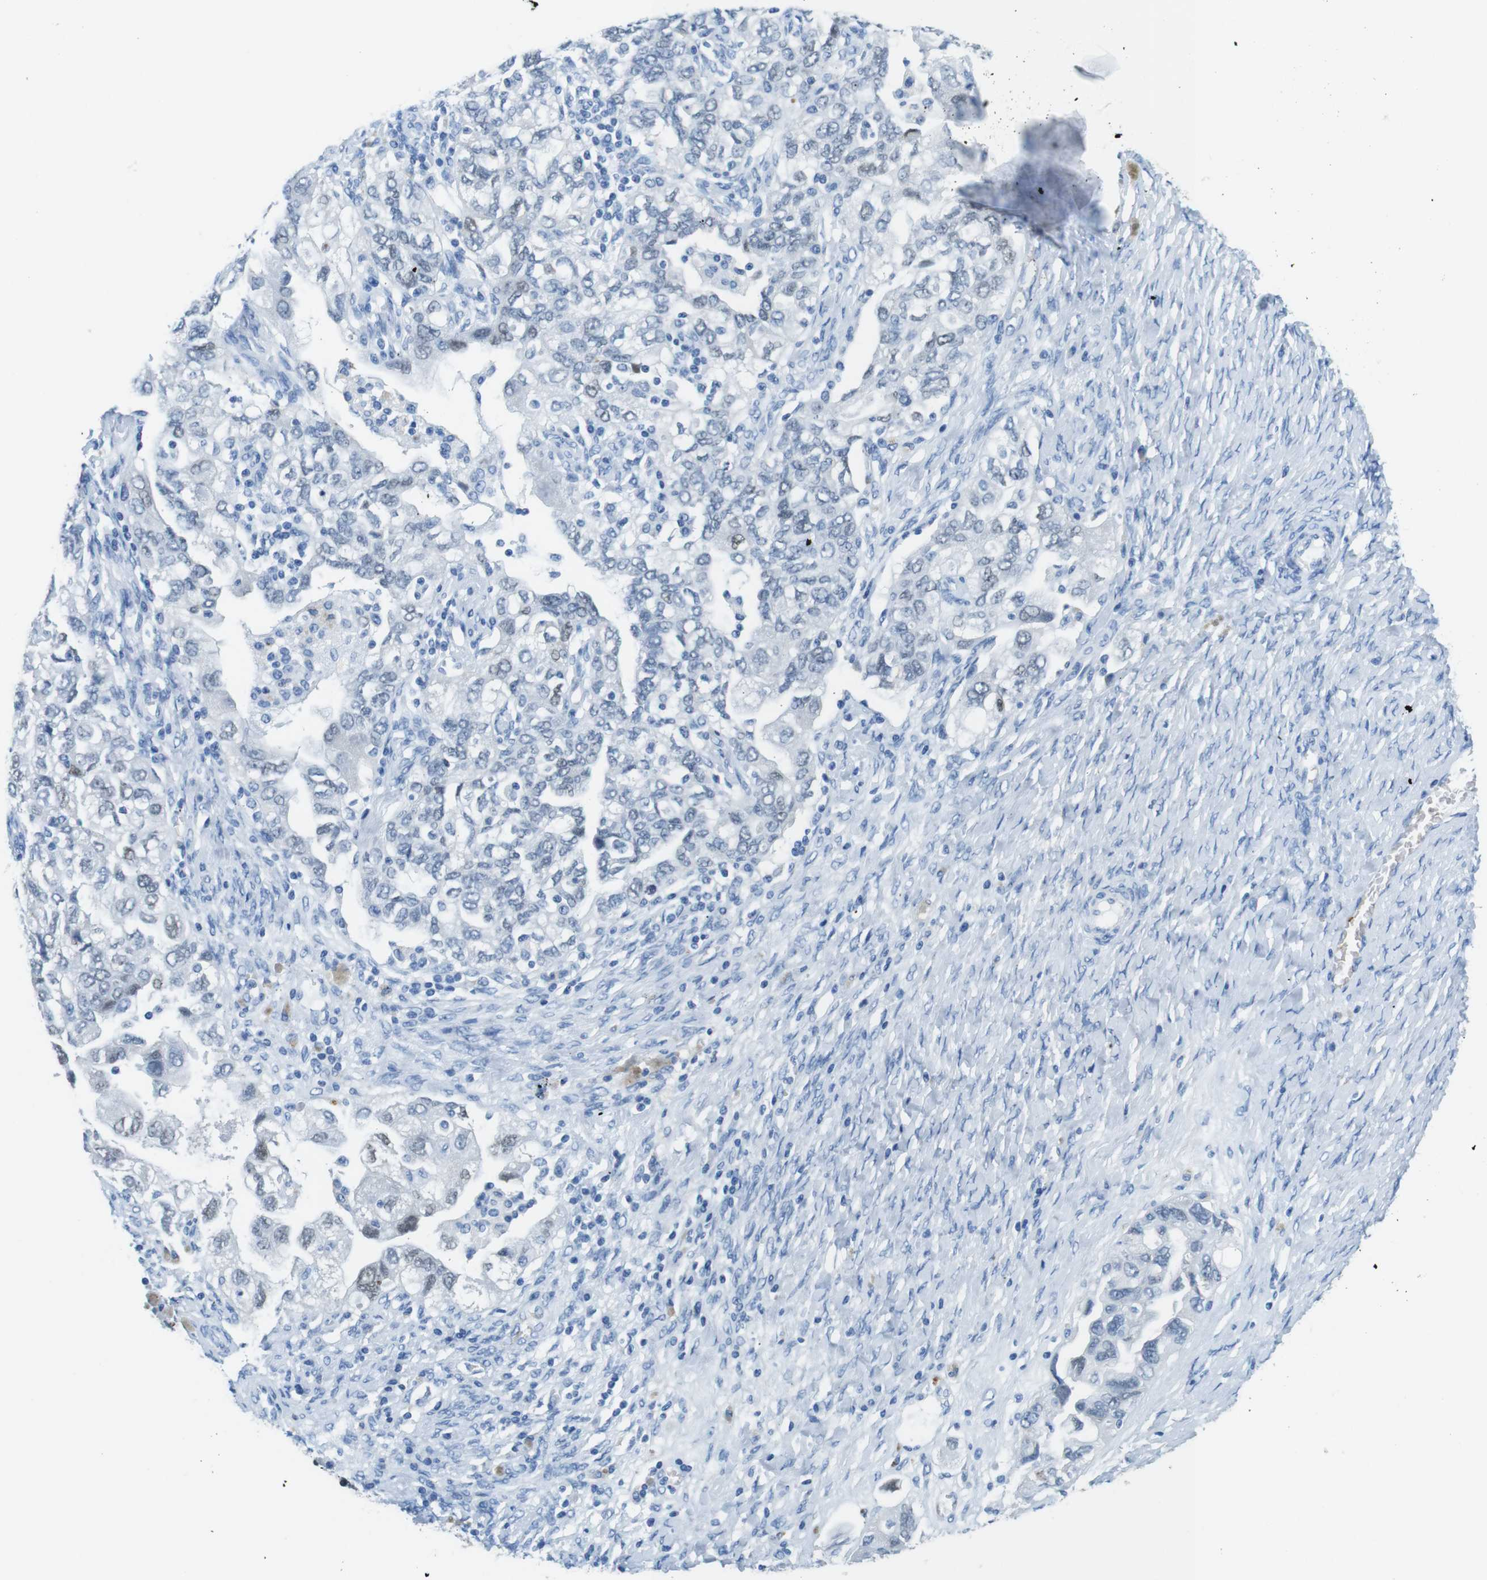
{"staining": {"intensity": "negative", "quantity": "none", "location": "none"}, "tissue": "ovarian cancer", "cell_type": "Tumor cells", "image_type": "cancer", "snomed": [{"axis": "morphology", "description": "Carcinoma, NOS"}, {"axis": "morphology", "description": "Cystadenocarcinoma, serous, NOS"}, {"axis": "topography", "description": "Ovary"}], "caption": "This histopathology image is of ovarian cancer (serous cystadenocarcinoma) stained with immunohistochemistry to label a protein in brown with the nuclei are counter-stained blue. There is no expression in tumor cells. Brightfield microscopy of immunohistochemistry (IHC) stained with DAB (brown) and hematoxylin (blue), captured at high magnification.", "gene": "TFAP2C", "patient": {"sex": "female", "age": 69}}